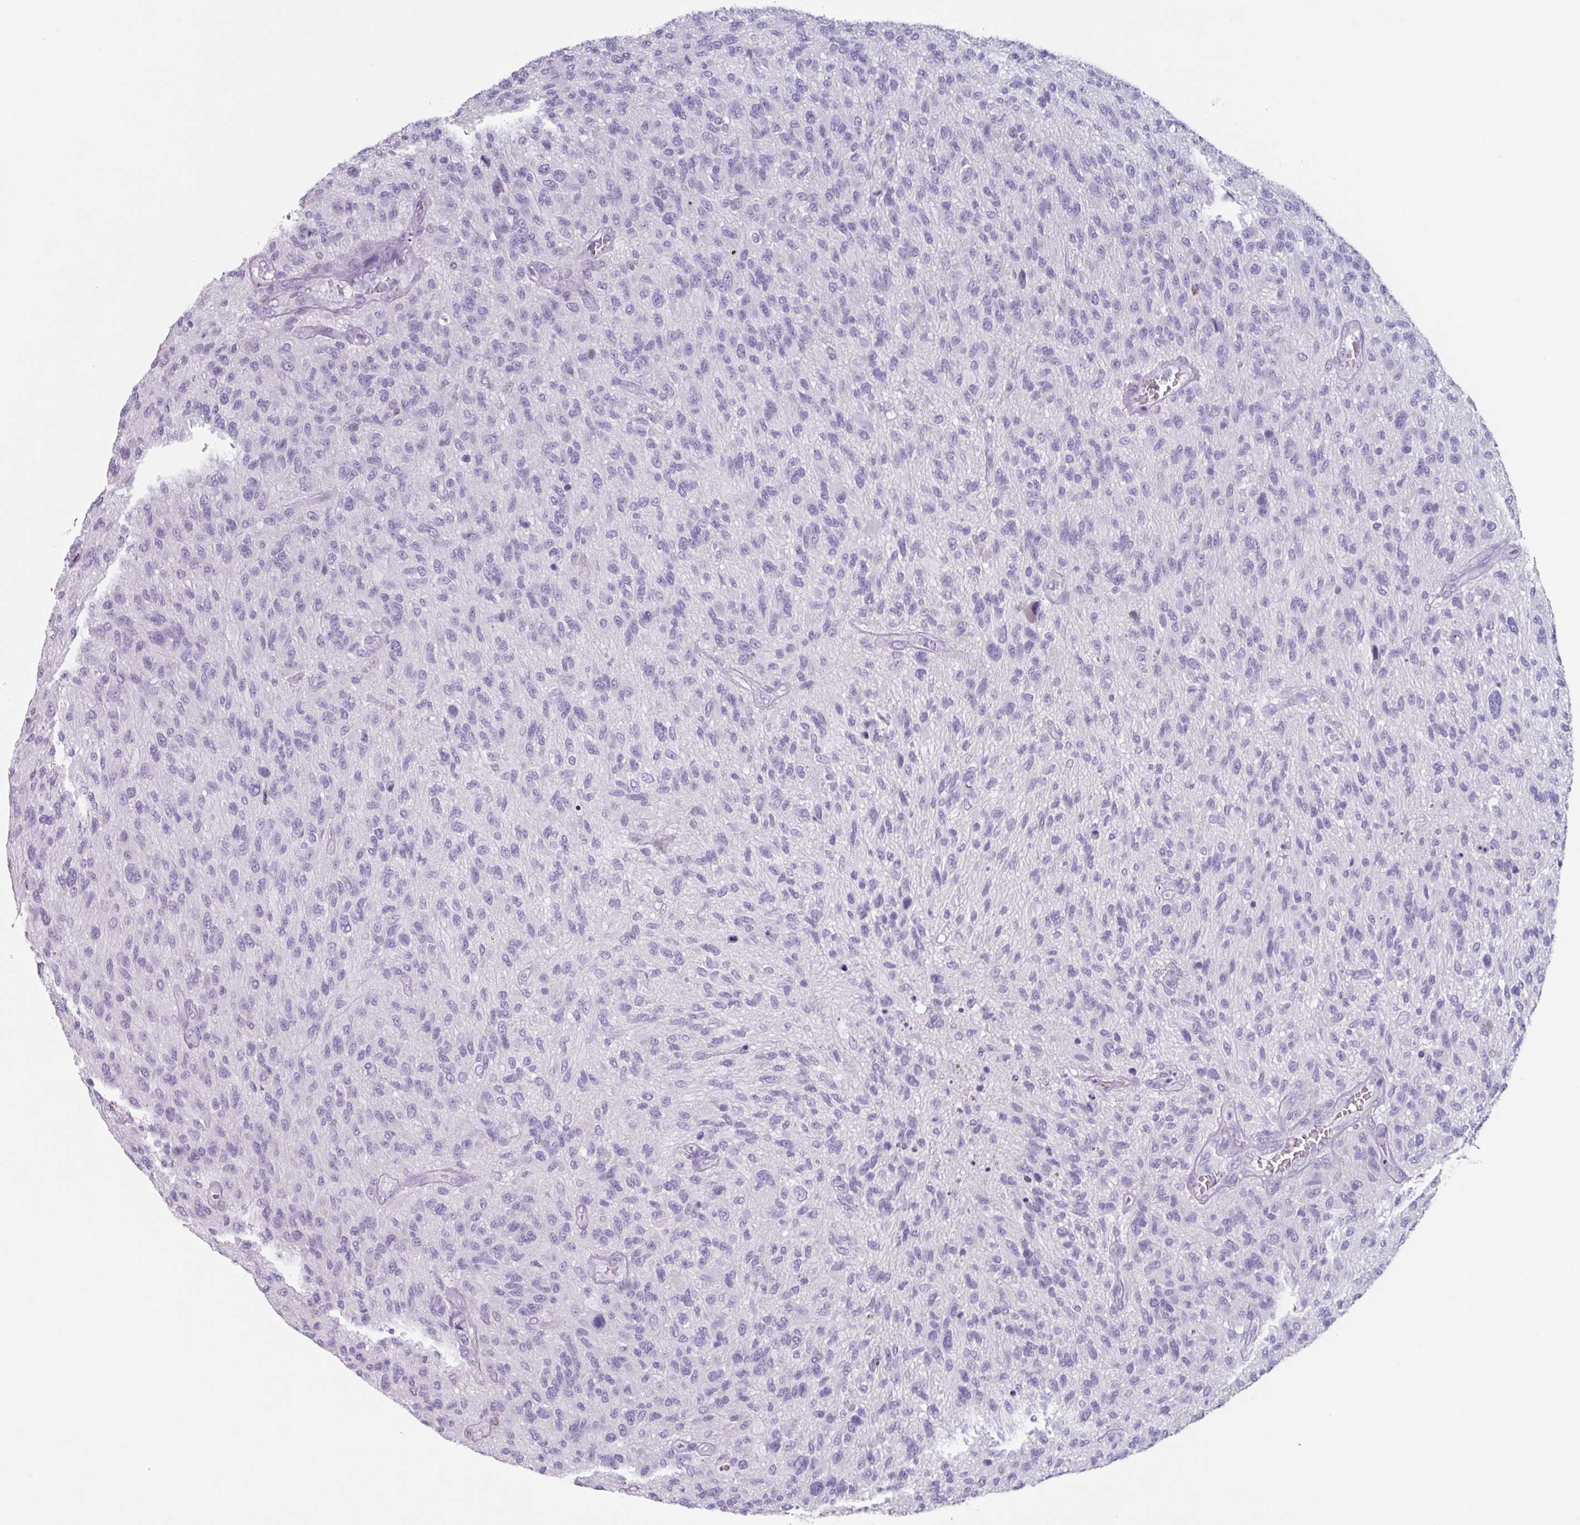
{"staining": {"intensity": "negative", "quantity": "none", "location": "none"}, "tissue": "glioma", "cell_type": "Tumor cells", "image_type": "cancer", "snomed": [{"axis": "morphology", "description": "Glioma, malignant, High grade"}, {"axis": "topography", "description": "Brain"}], "caption": "Tumor cells show no significant positivity in malignant glioma (high-grade).", "gene": "OR2T10", "patient": {"sex": "male", "age": 47}}